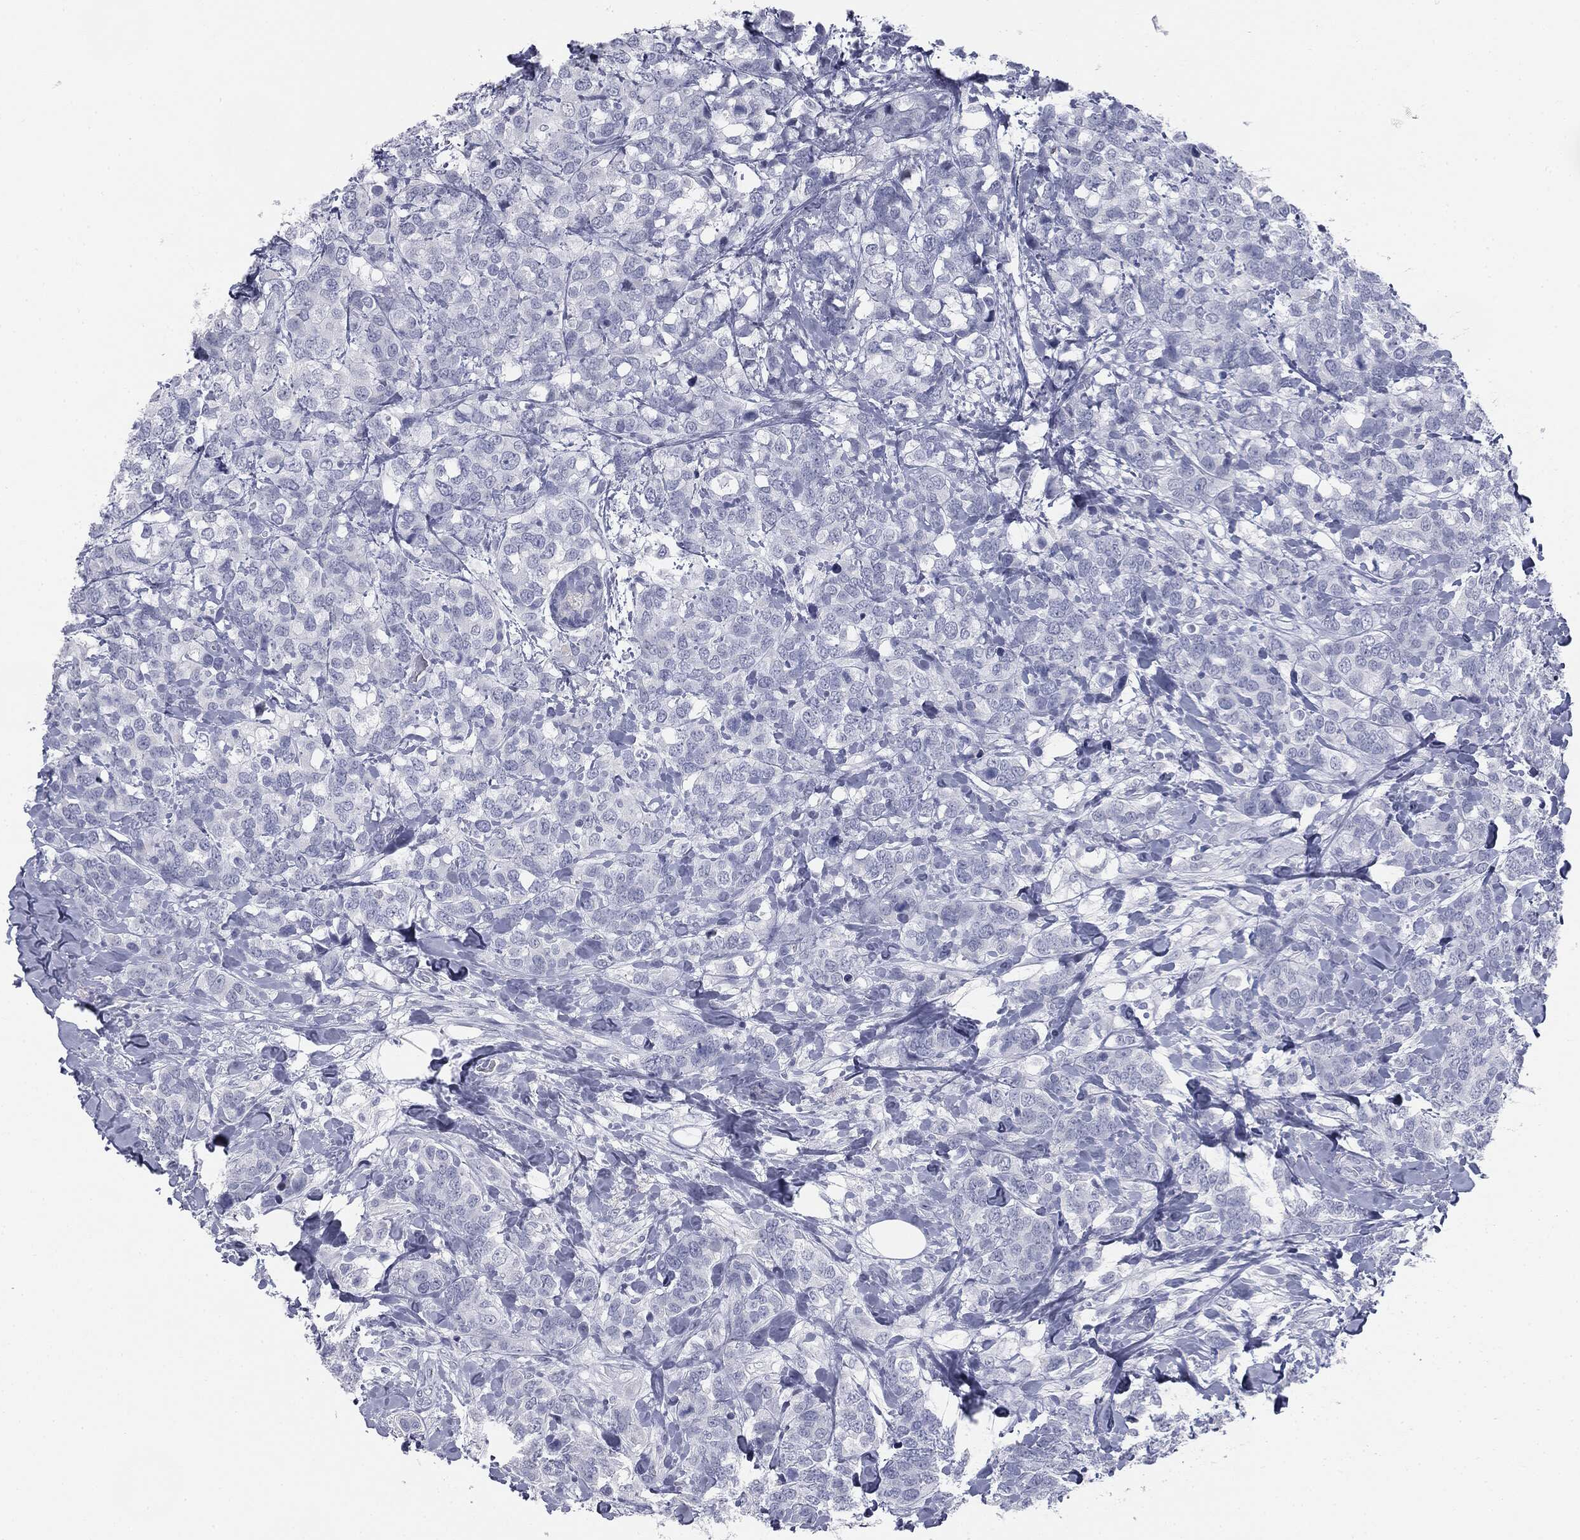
{"staining": {"intensity": "negative", "quantity": "none", "location": "none"}, "tissue": "breast cancer", "cell_type": "Tumor cells", "image_type": "cancer", "snomed": [{"axis": "morphology", "description": "Lobular carcinoma"}, {"axis": "topography", "description": "Breast"}], "caption": "There is no significant positivity in tumor cells of lobular carcinoma (breast).", "gene": "TPO", "patient": {"sex": "female", "age": 59}}